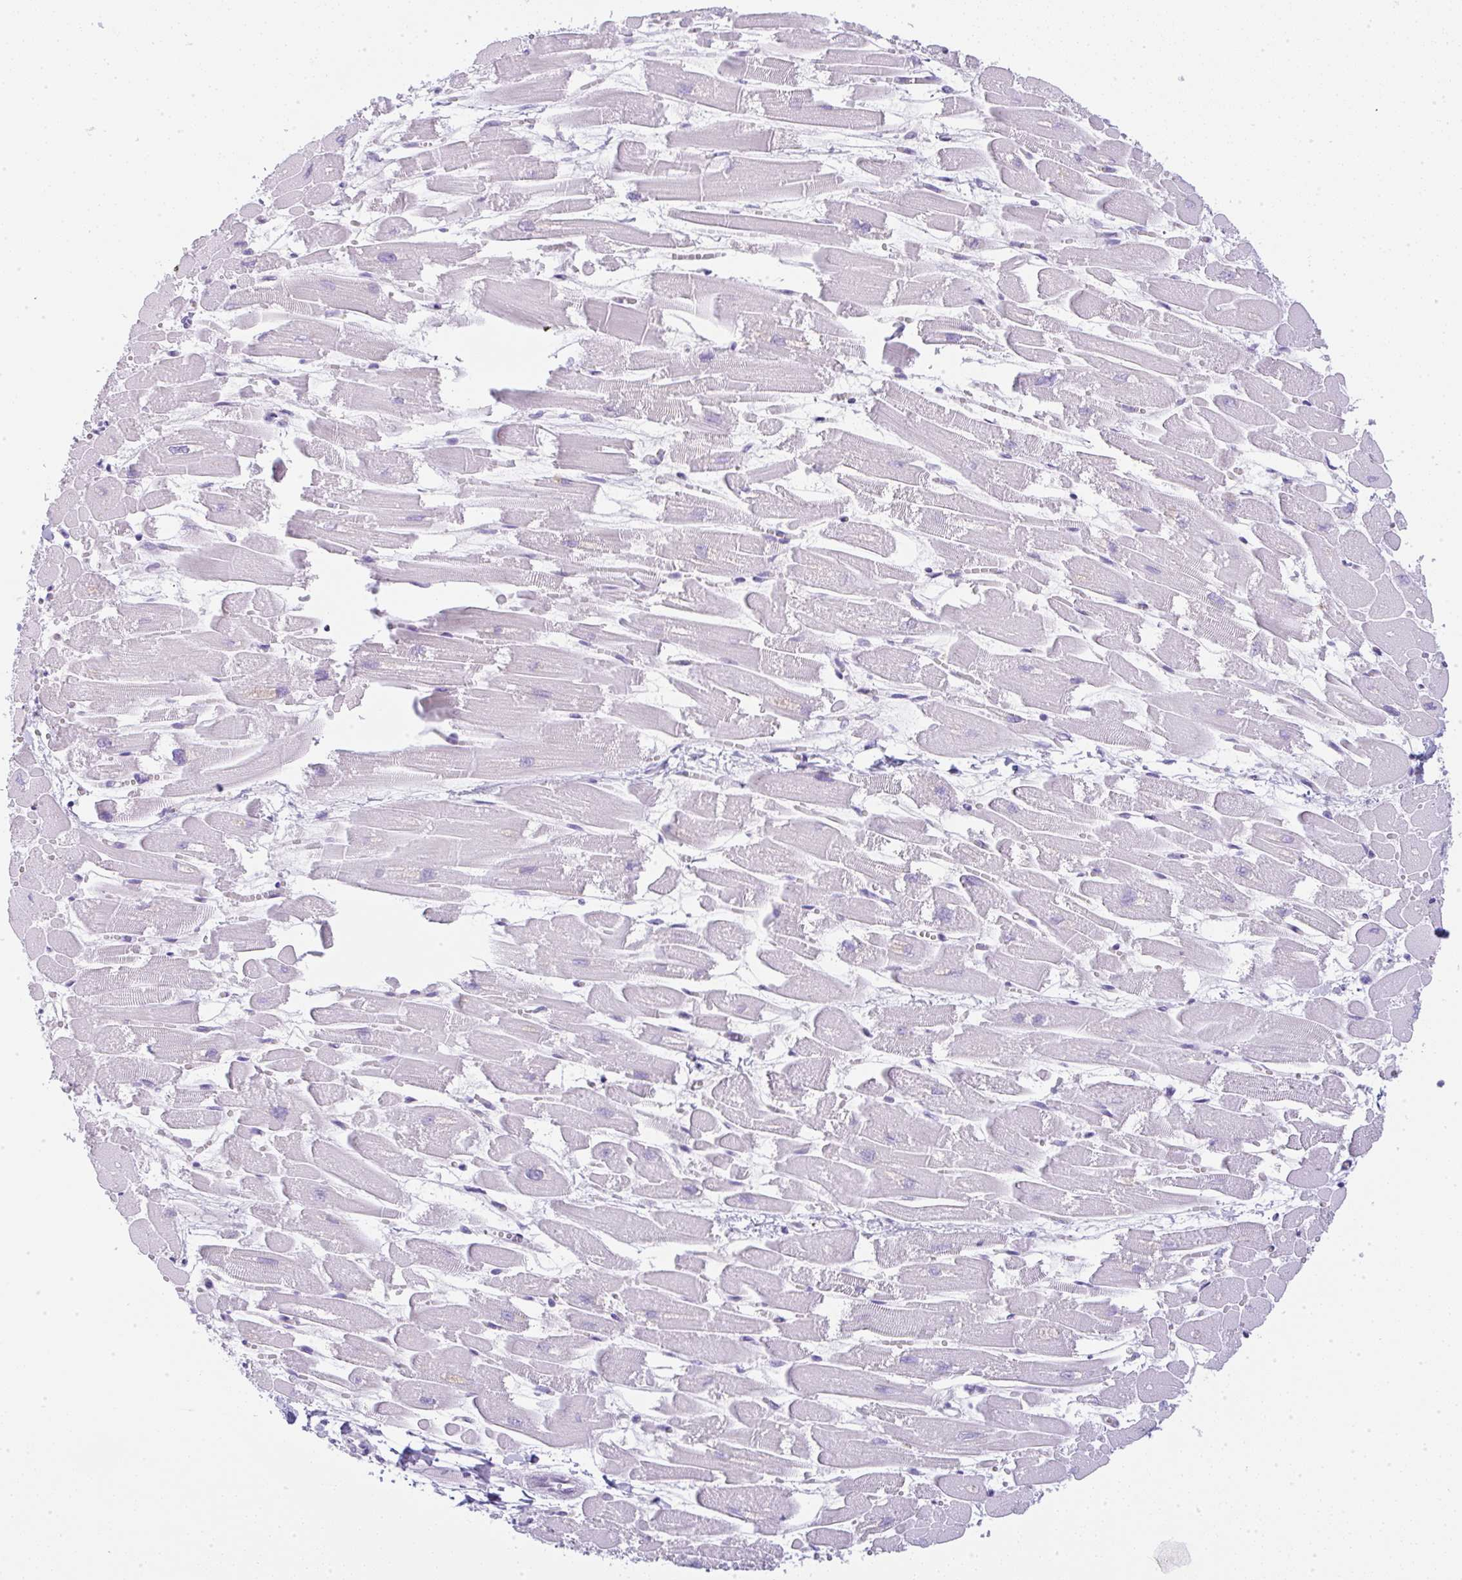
{"staining": {"intensity": "negative", "quantity": "none", "location": "none"}, "tissue": "heart muscle", "cell_type": "Cardiomyocytes", "image_type": "normal", "snomed": [{"axis": "morphology", "description": "Normal tissue, NOS"}, {"axis": "topography", "description": "Heart"}], "caption": "Immunohistochemistry (IHC) histopathology image of unremarkable heart muscle stained for a protein (brown), which exhibits no staining in cardiomyocytes. (IHC, brightfield microscopy, high magnification).", "gene": "LPAR4", "patient": {"sex": "female", "age": 52}}